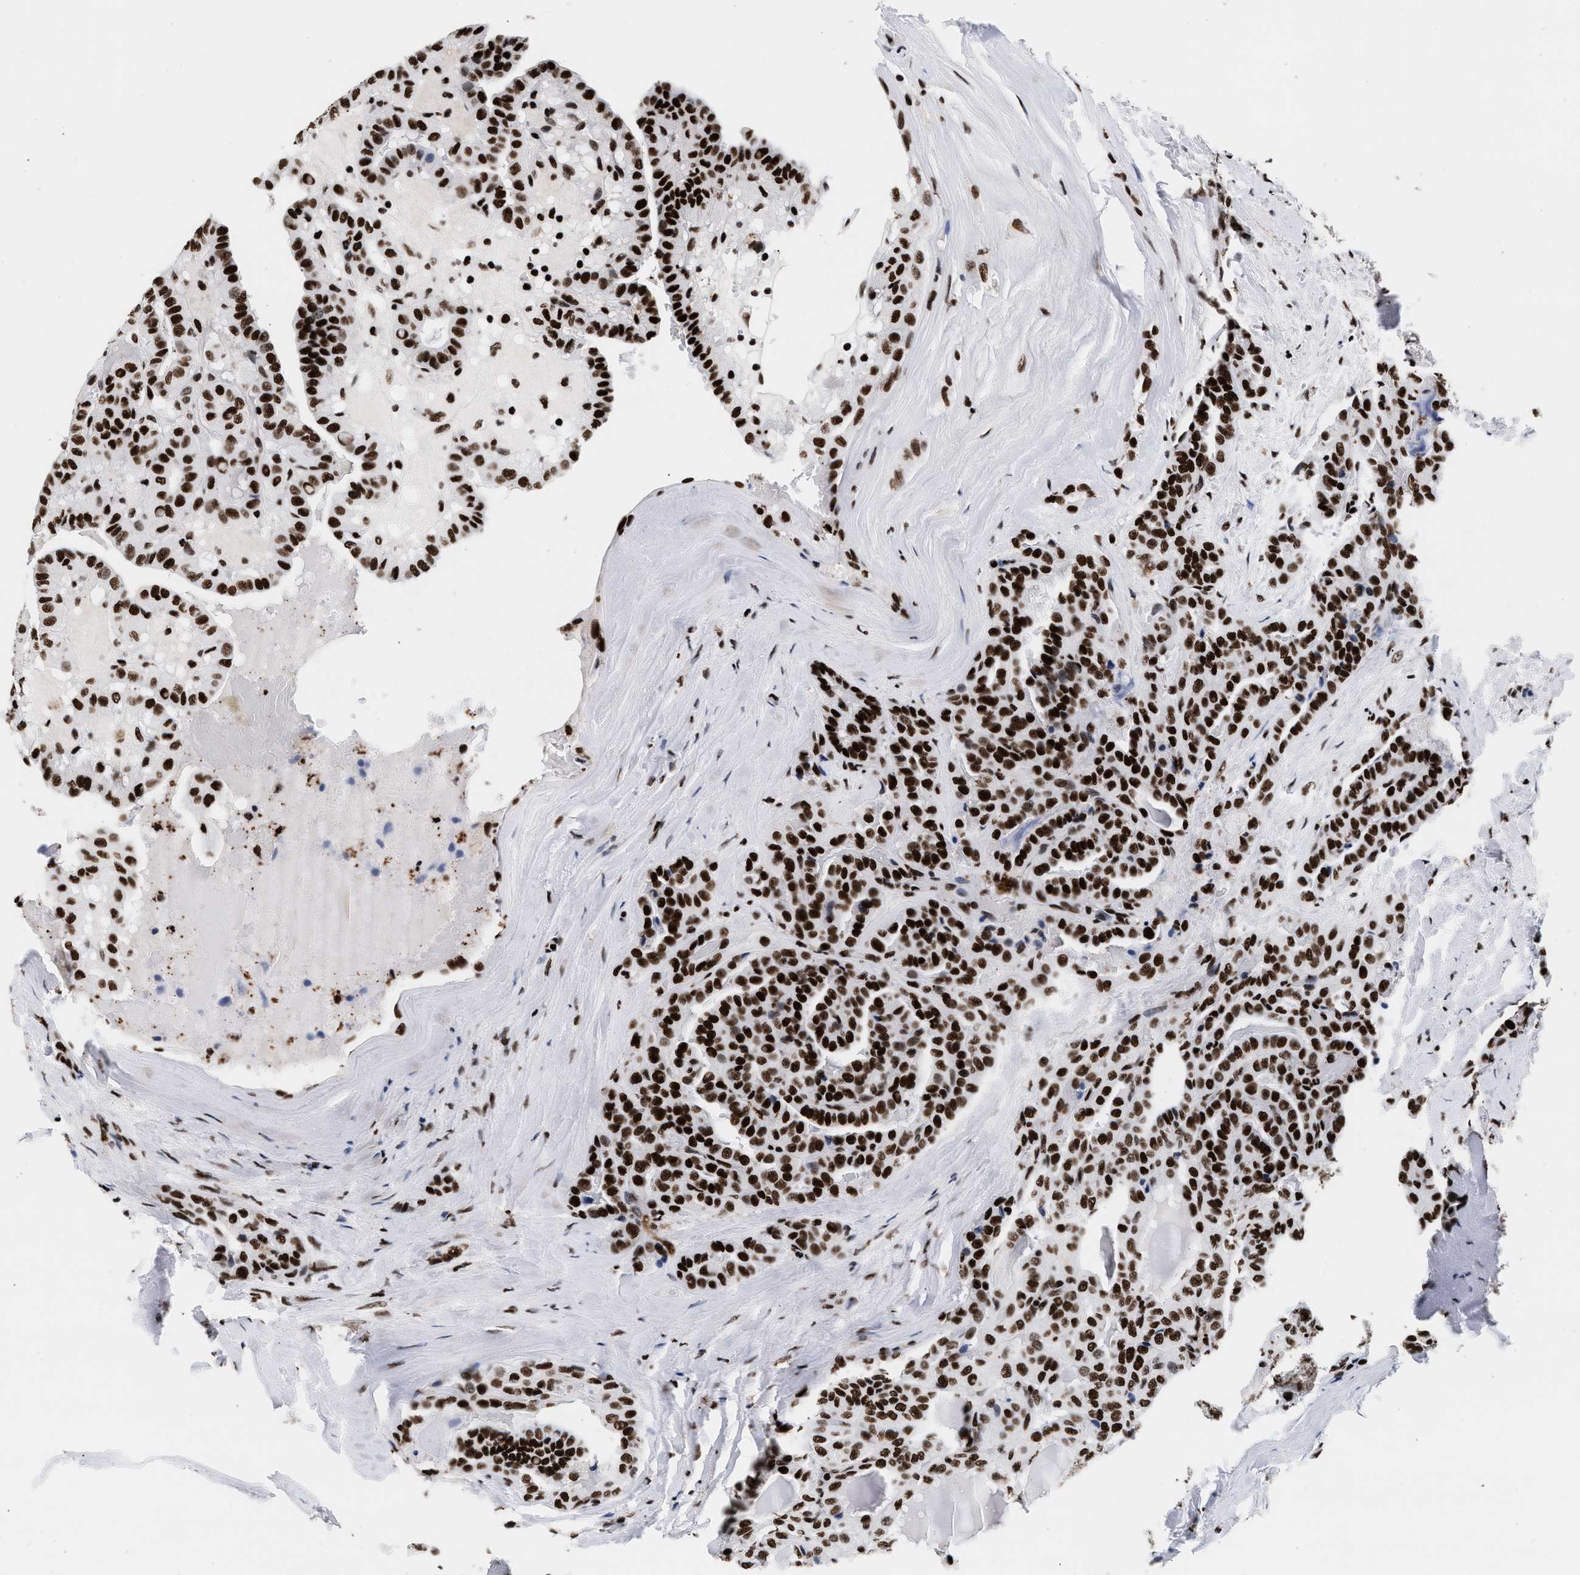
{"staining": {"intensity": "strong", "quantity": ">75%", "location": "nuclear"}, "tissue": "thyroid cancer", "cell_type": "Tumor cells", "image_type": "cancer", "snomed": [{"axis": "morphology", "description": "Papillary adenocarcinoma, NOS"}, {"axis": "topography", "description": "Thyroid gland"}], "caption": "High-power microscopy captured an immunohistochemistry photomicrograph of thyroid cancer (papillary adenocarcinoma), revealing strong nuclear positivity in approximately >75% of tumor cells.", "gene": "RAD21", "patient": {"sex": "male", "age": 77}}